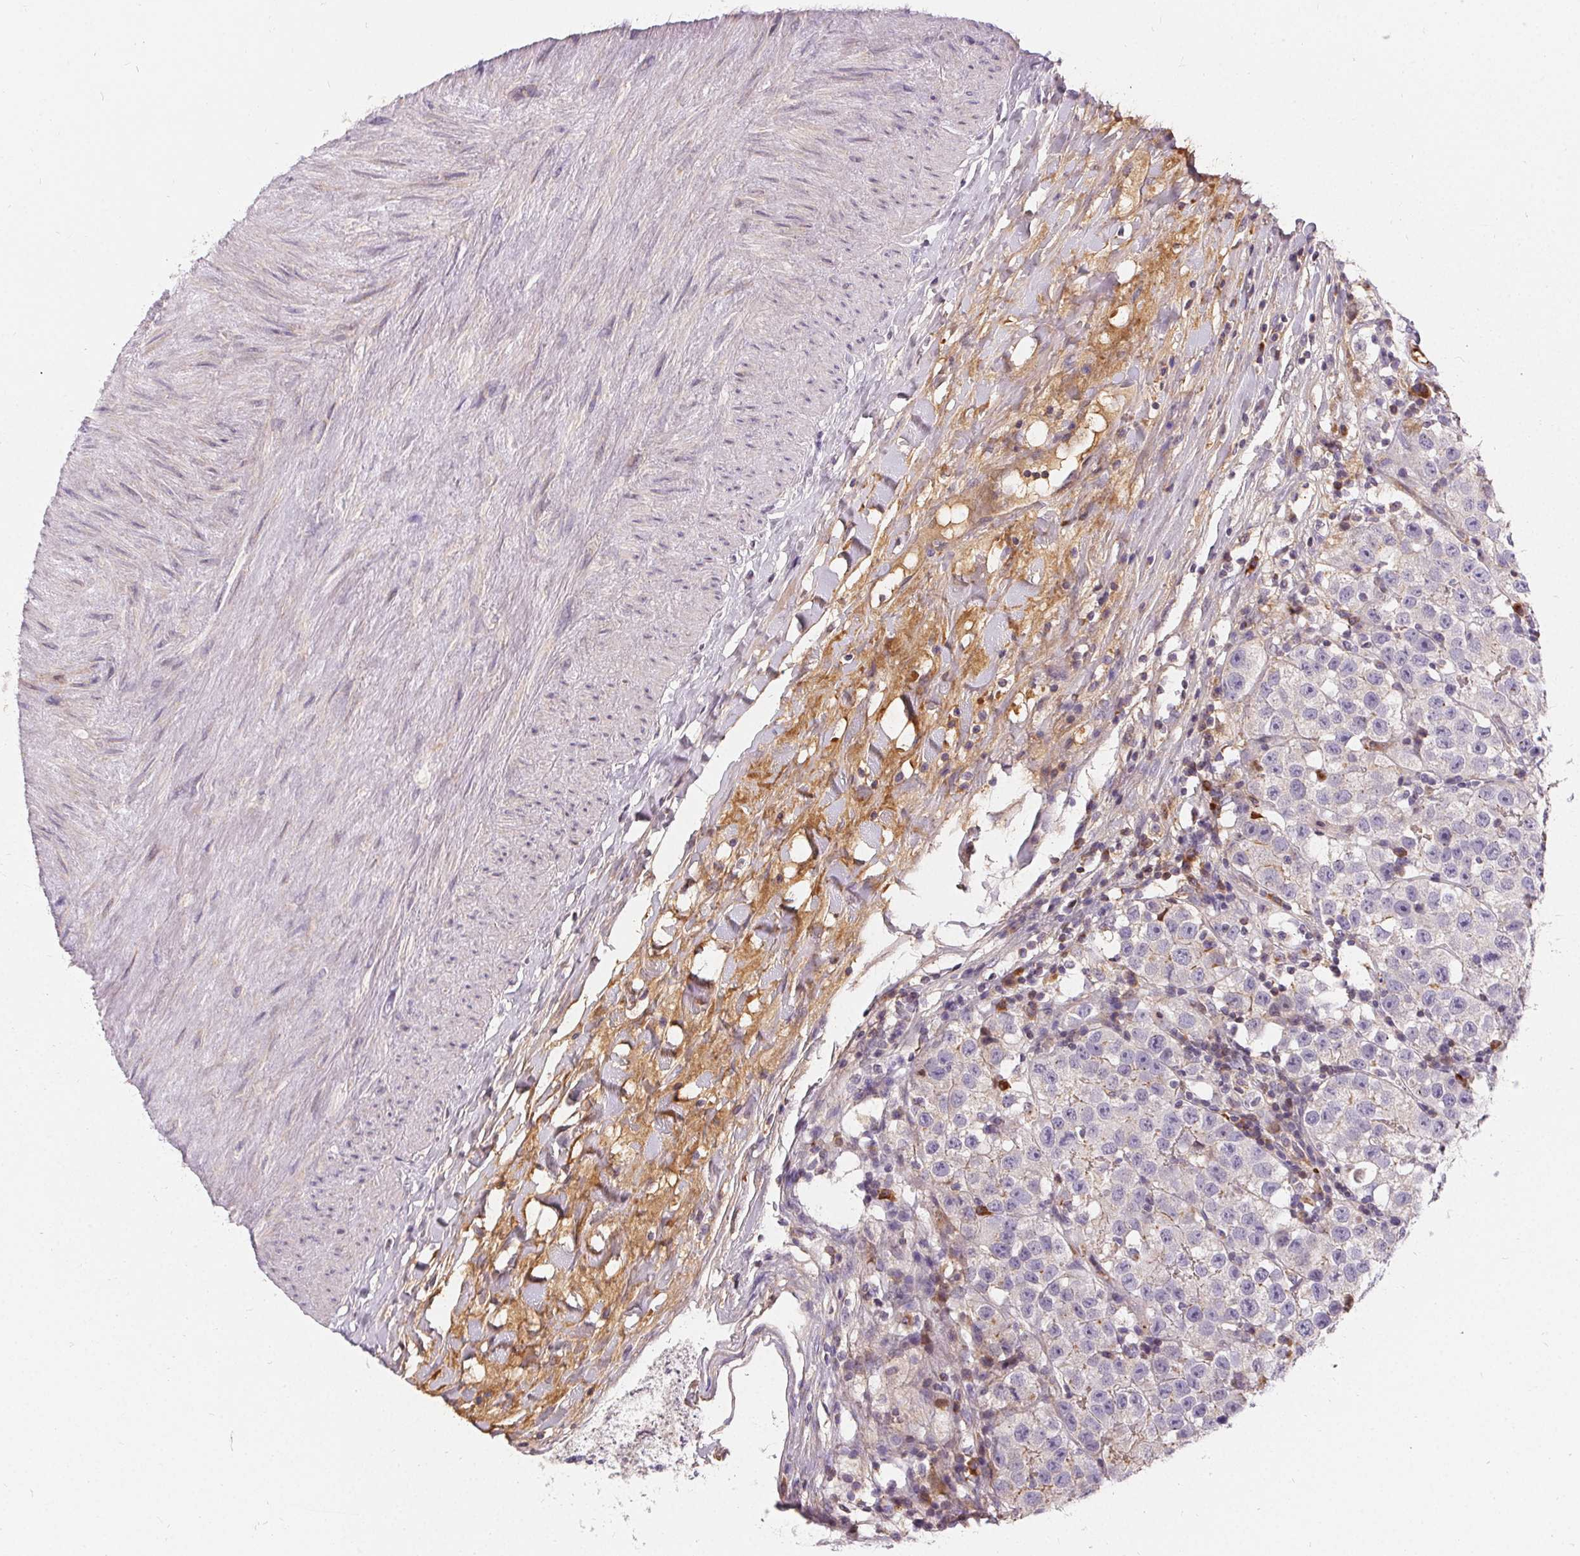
{"staining": {"intensity": "negative", "quantity": "none", "location": "none"}, "tissue": "testis cancer", "cell_type": "Tumor cells", "image_type": "cancer", "snomed": [{"axis": "morphology", "description": "Seminoma, NOS"}, {"axis": "topography", "description": "Testis"}], "caption": "Tumor cells show no significant expression in testis seminoma.", "gene": "APLP1", "patient": {"sex": "male", "age": 34}}